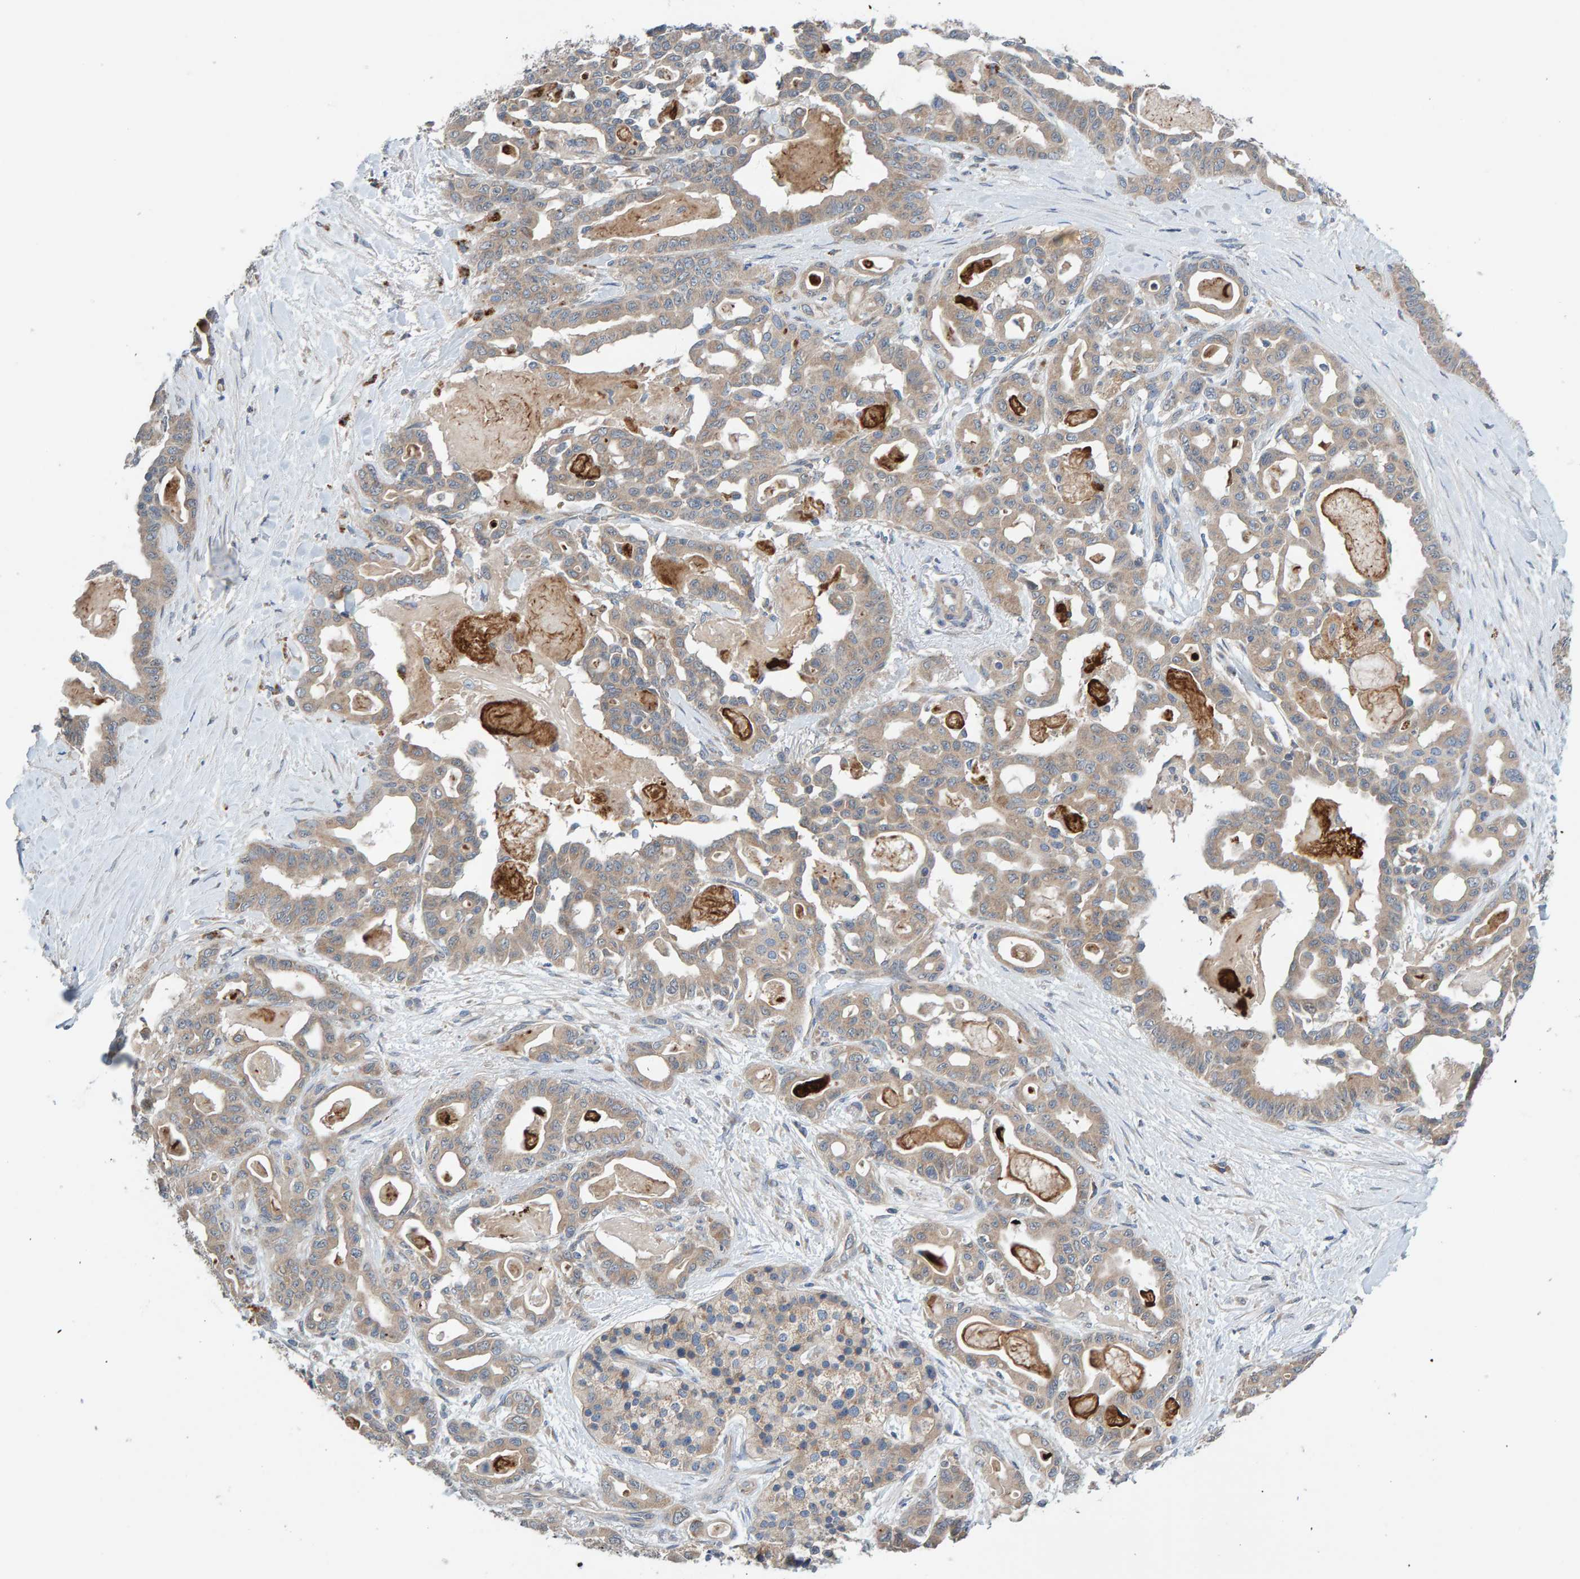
{"staining": {"intensity": "weak", "quantity": ">75%", "location": "cytoplasmic/membranous"}, "tissue": "pancreatic cancer", "cell_type": "Tumor cells", "image_type": "cancer", "snomed": [{"axis": "morphology", "description": "Adenocarcinoma, NOS"}, {"axis": "topography", "description": "Pancreas"}], "caption": "Approximately >75% of tumor cells in pancreatic adenocarcinoma show weak cytoplasmic/membranous protein staining as visualized by brown immunohistochemical staining.", "gene": "CCM2", "patient": {"sex": "male", "age": 63}}